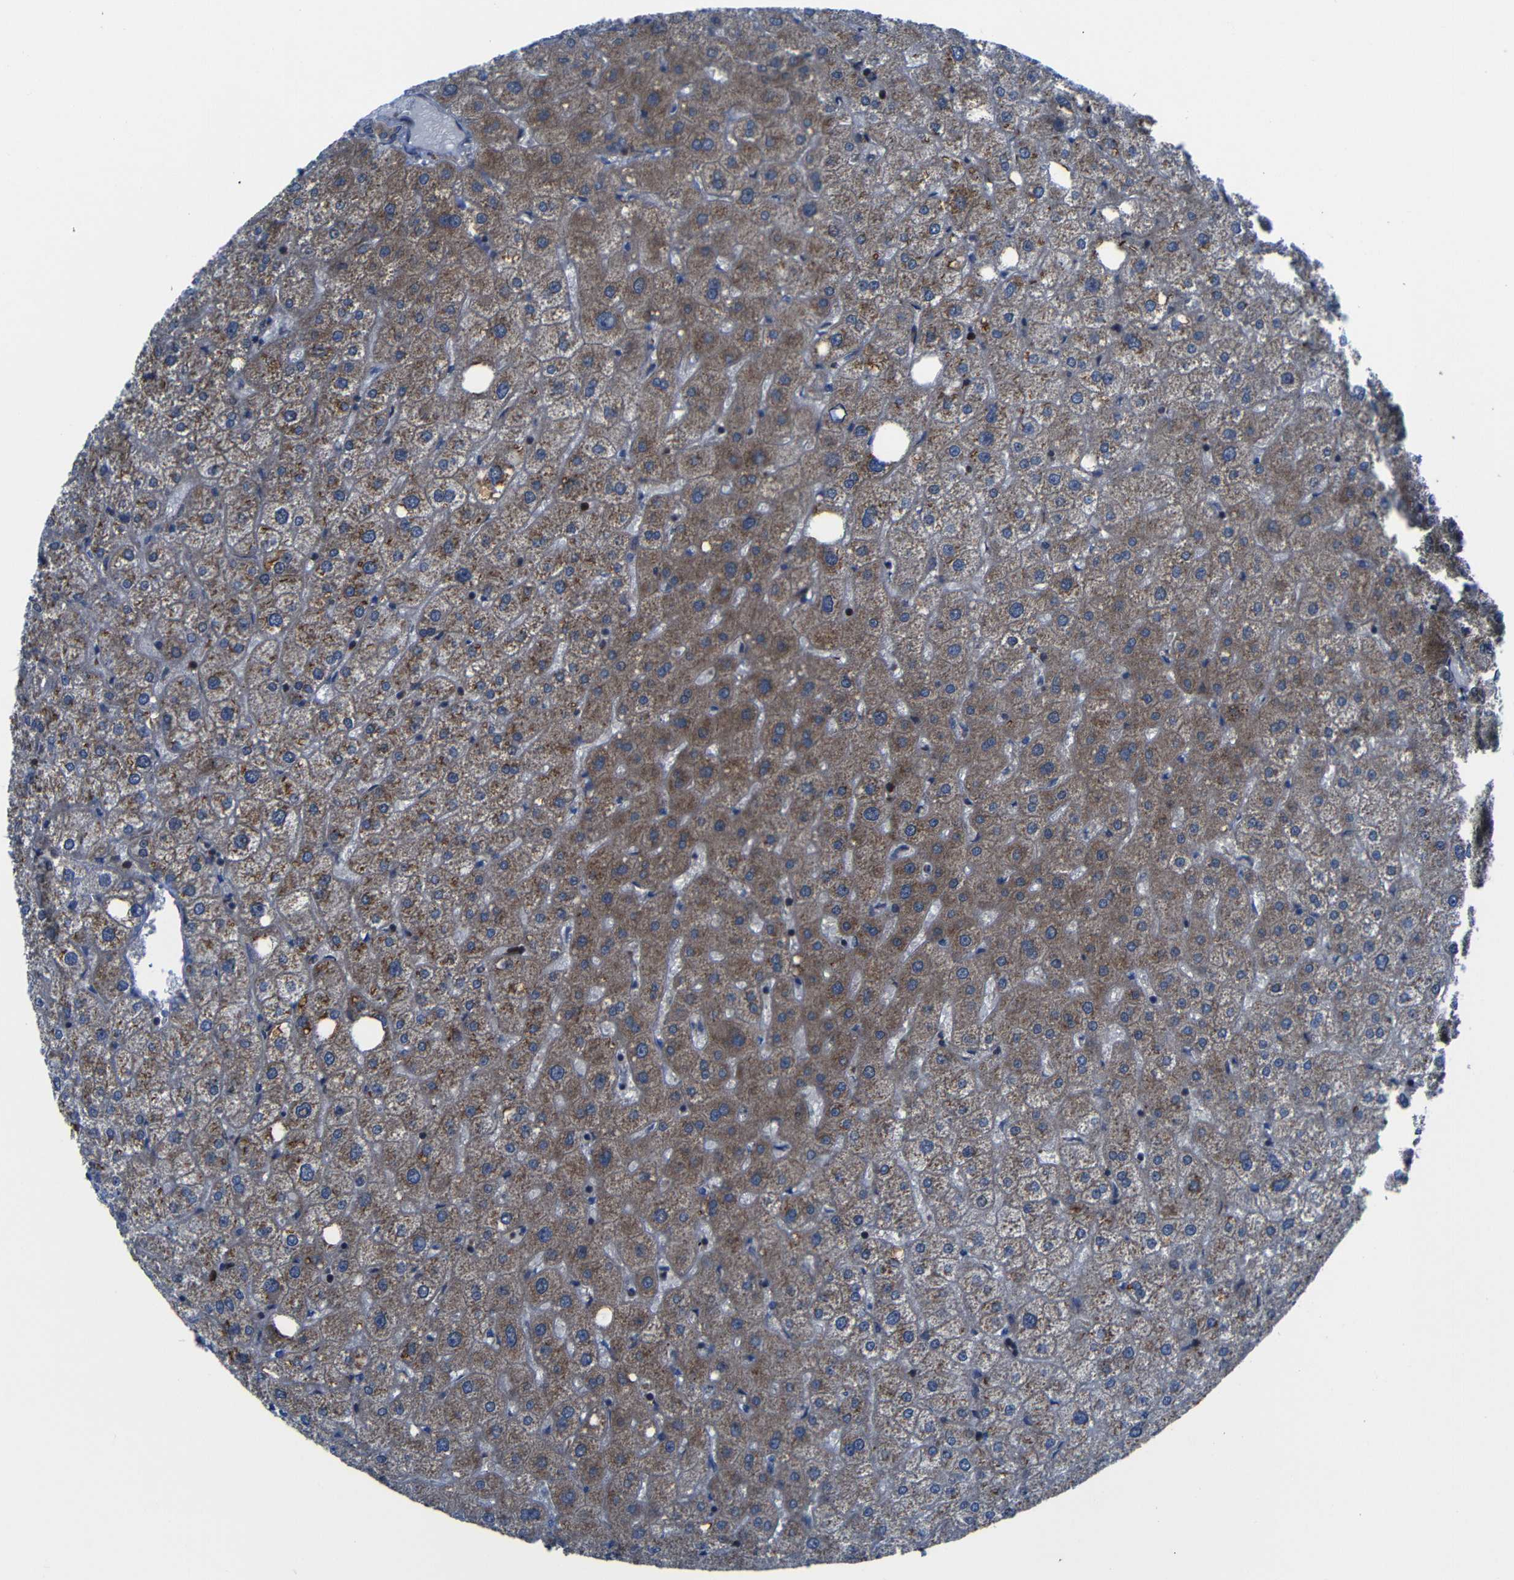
{"staining": {"intensity": "moderate", "quantity": ">75%", "location": "cytoplasmic/membranous"}, "tissue": "liver", "cell_type": "Cholangiocytes", "image_type": "normal", "snomed": [{"axis": "morphology", "description": "Normal tissue, NOS"}, {"axis": "topography", "description": "Liver"}], "caption": "This is a micrograph of IHC staining of unremarkable liver, which shows moderate staining in the cytoplasmic/membranous of cholangiocytes.", "gene": "KIAA0513", "patient": {"sex": "male", "age": 73}}